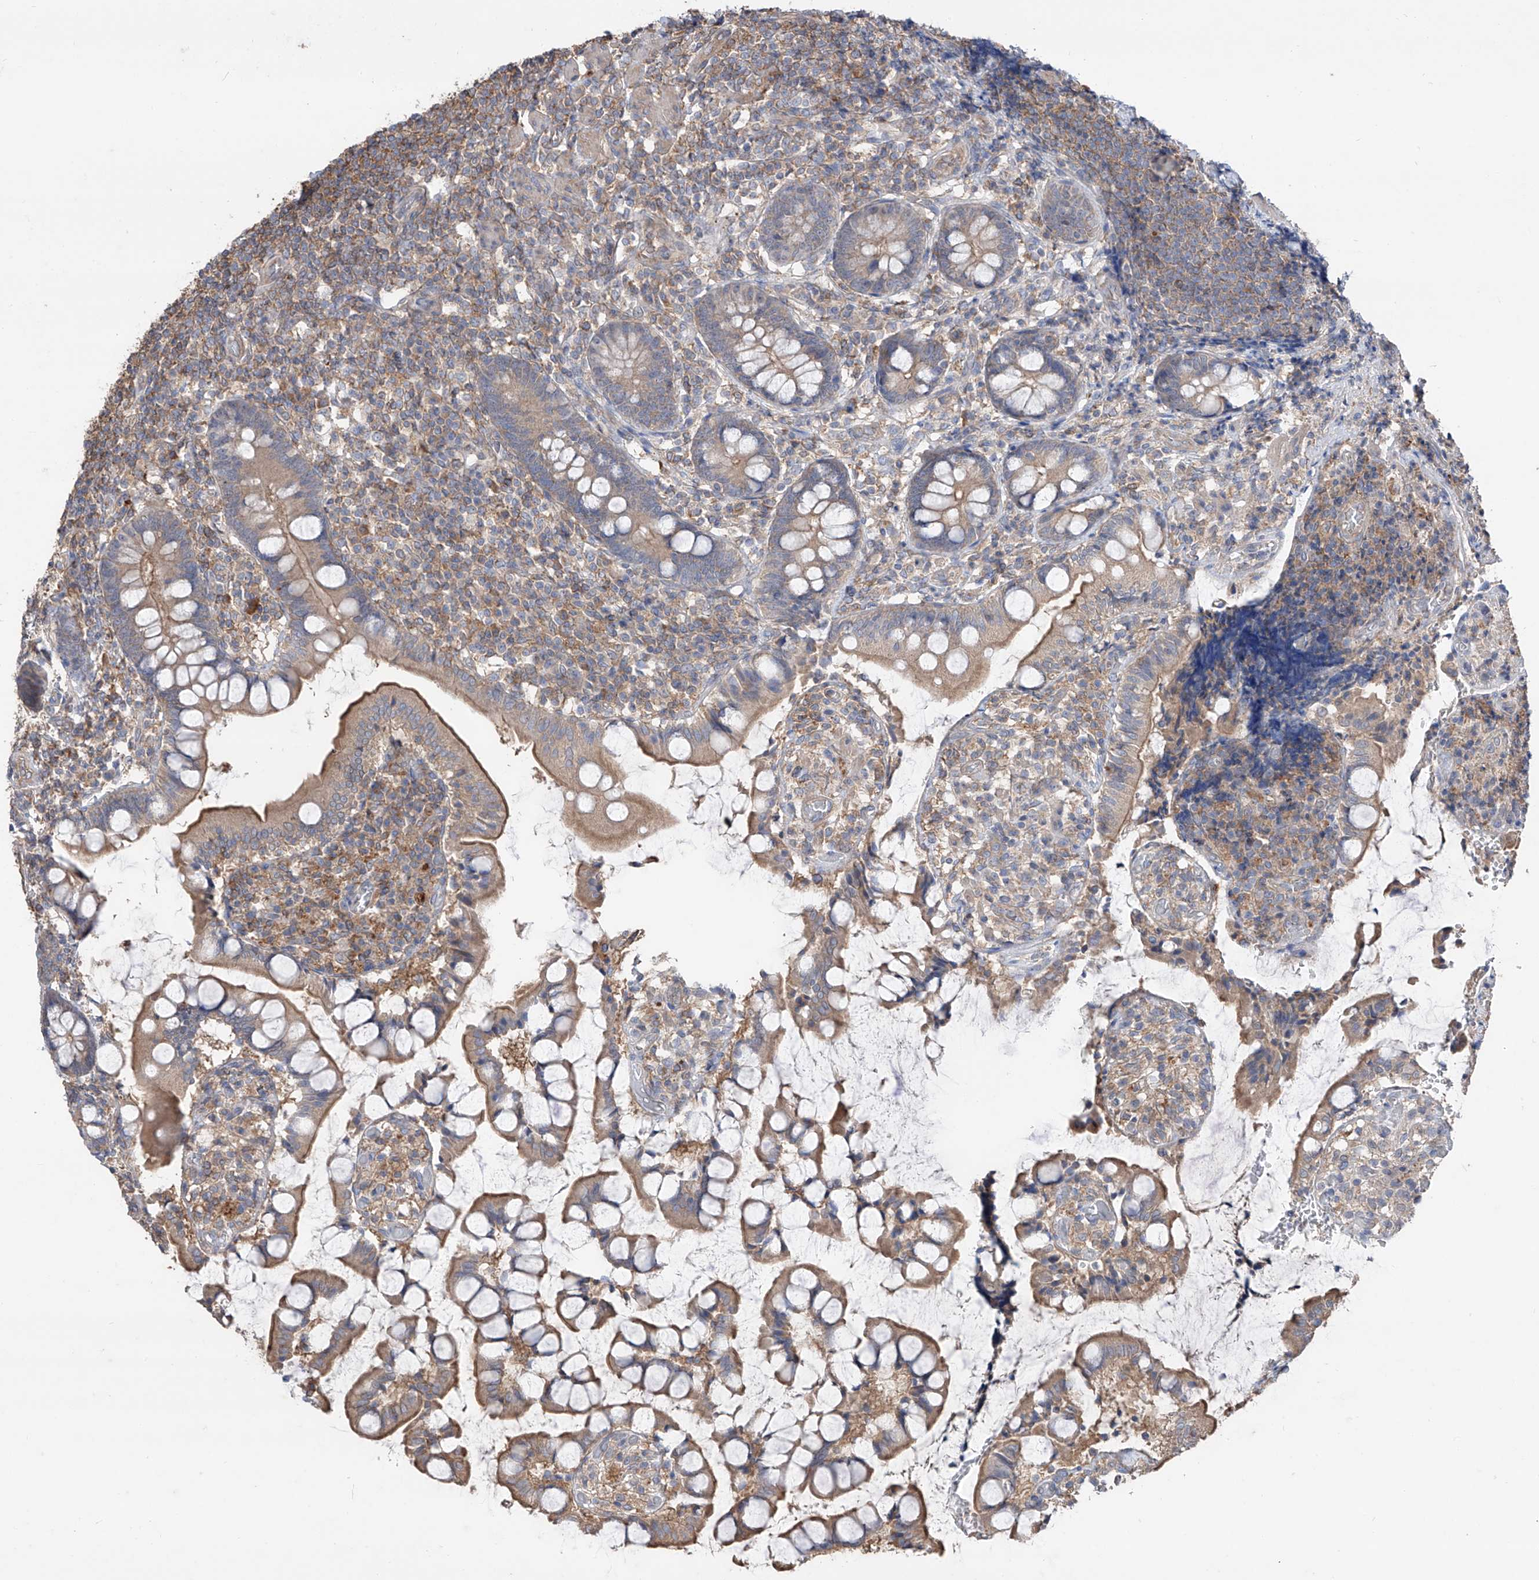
{"staining": {"intensity": "moderate", "quantity": "25%-75%", "location": "cytoplasmic/membranous"}, "tissue": "small intestine", "cell_type": "Glandular cells", "image_type": "normal", "snomed": [{"axis": "morphology", "description": "Normal tissue, NOS"}, {"axis": "topography", "description": "Small intestine"}], "caption": "Brown immunohistochemical staining in benign small intestine demonstrates moderate cytoplasmic/membranous positivity in about 25%-75% of glandular cells. Nuclei are stained in blue.", "gene": "EDN1", "patient": {"sex": "male", "age": 52}}